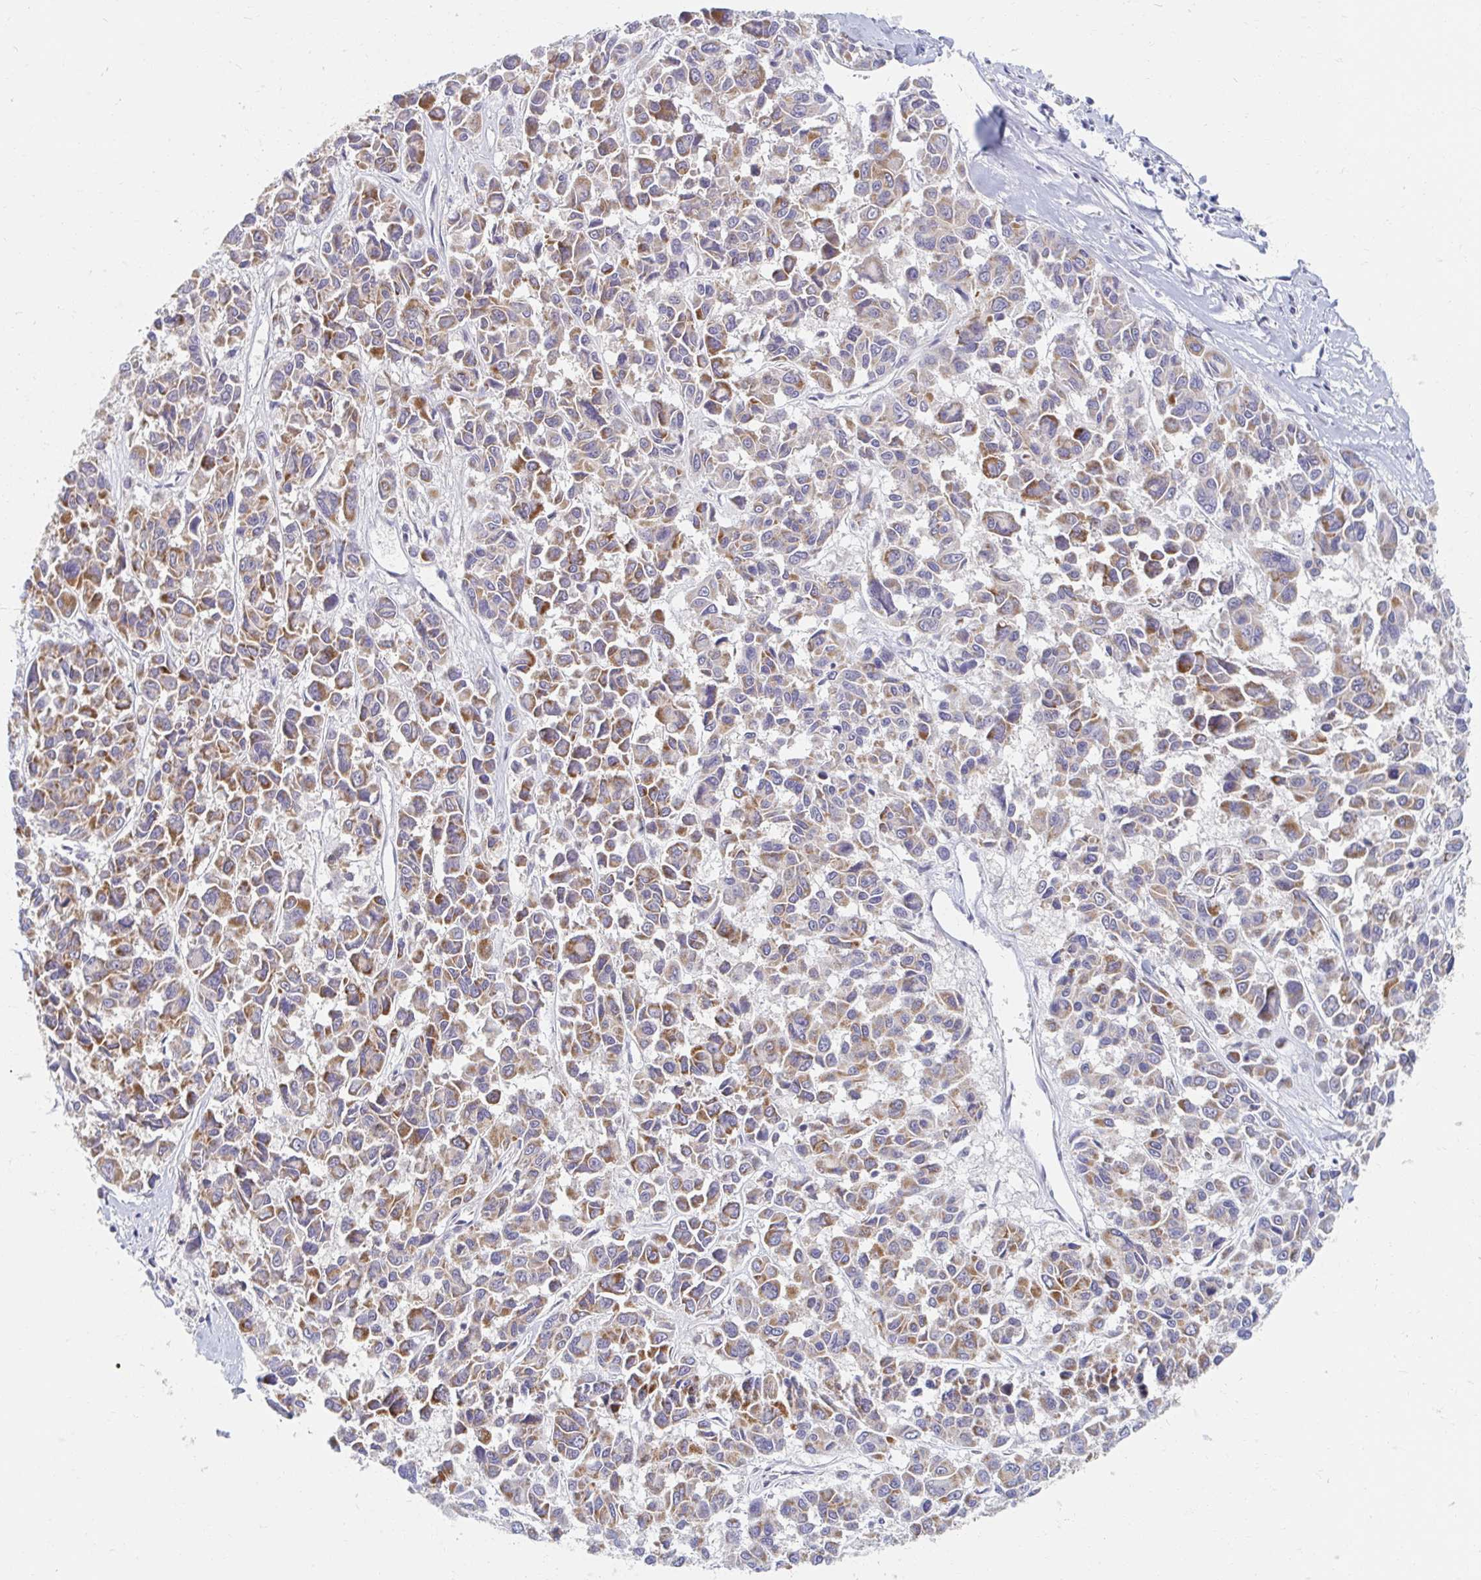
{"staining": {"intensity": "moderate", "quantity": ">75%", "location": "cytoplasmic/membranous"}, "tissue": "melanoma", "cell_type": "Tumor cells", "image_type": "cancer", "snomed": [{"axis": "morphology", "description": "Malignant melanoma, NOS"}, {"axis": "topography", "description": "Skin"}], "caption": "Human melanoma stained with a brown dye reveals moderate cytoplasmic/membranous positive staining in approximately >75% of tumor cells.", "gene": "MAVS", "patient": {"sex": "female", "age": 66}}